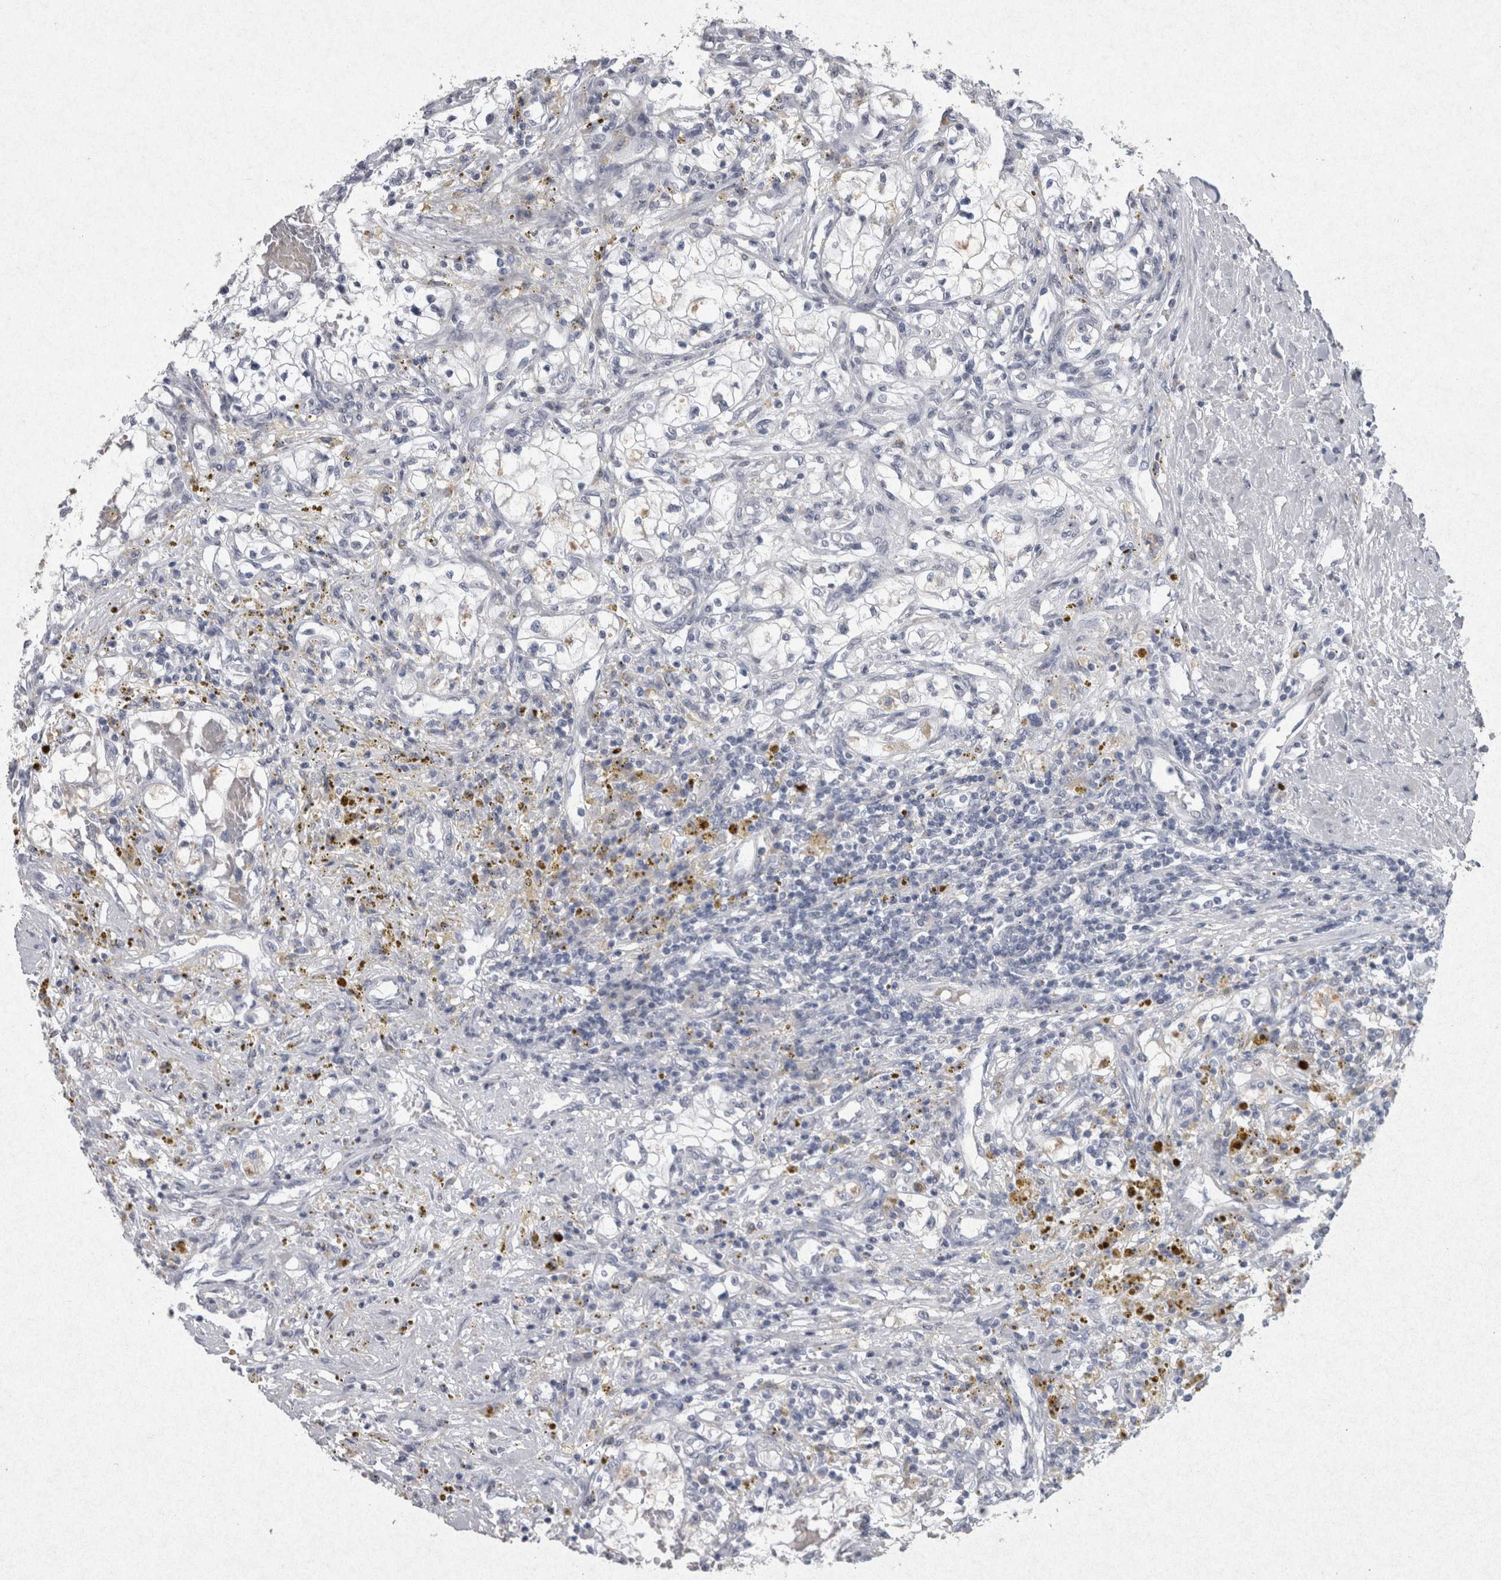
{"staining": {"intensity": "negative", "quantity": "none", "location": "none"}, "tissue": "renal cancer", "cell_type": "Tumor cells", "image_type": "cancer", "snomed": [{"axis": "morphology", "description": "Adenocarcinoma, NOS"}, {"axis": "topography", "description": "Kidney"}], "caption": "Immunohistochemistry image of neoplastic tissue: adenocarcinoma (renal) stained with DAB exhibits no significant protein expression in tumor cells. (DAB immunohistochemistry, high magnification).", "gene": "PDX1", "patient": {"sex": "male", "age": 68}}